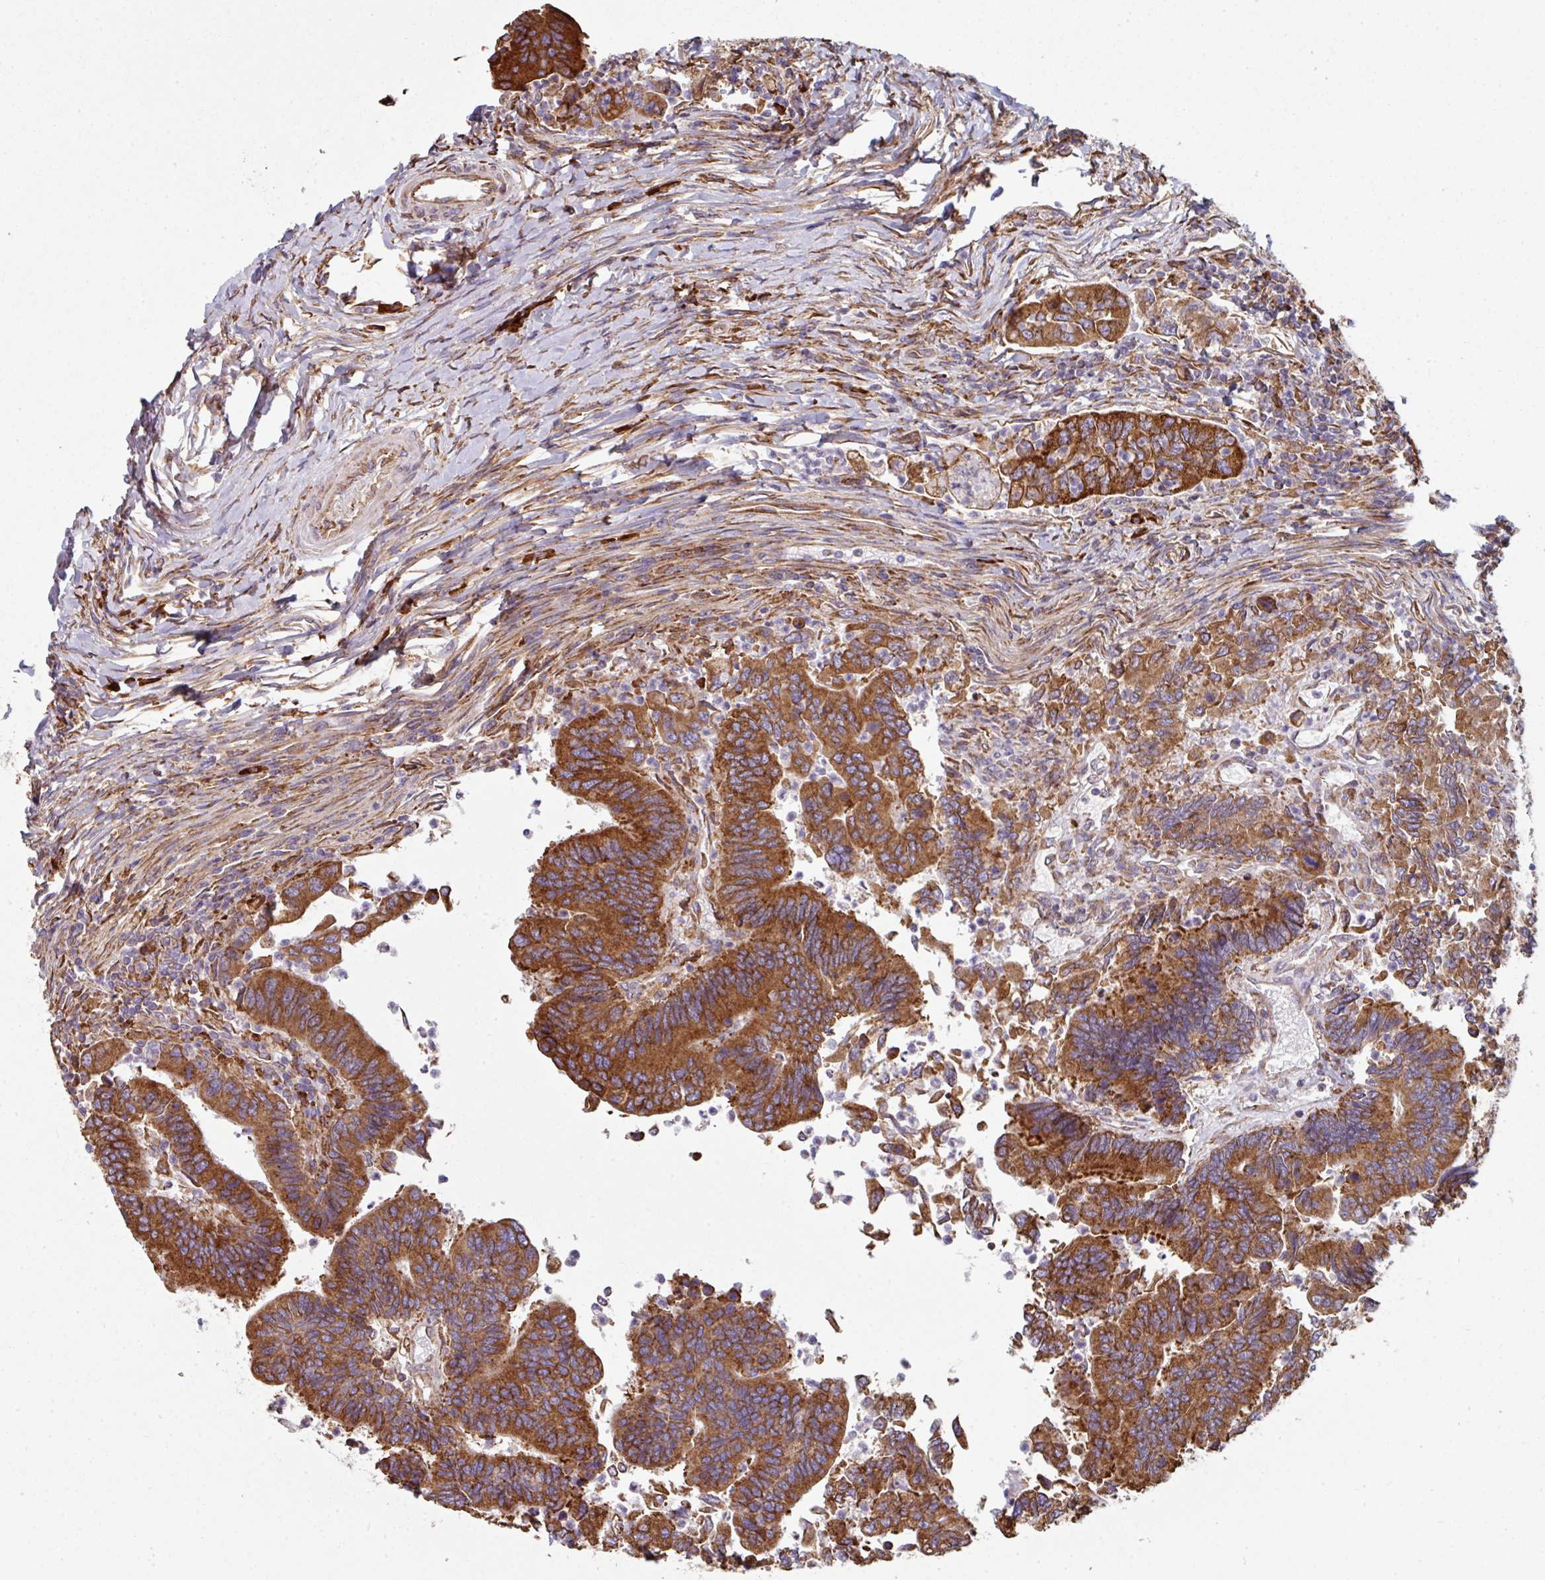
{"staining": {"intensity": "strong", "quantity": ">75%", "location": "cytoplasmic/membranous"}, "tissue": "colorectal cancer", "cell_type": "Tumor cells", "image_type": "cancer", "snomed": [{"axis": "morphology", "description": "Adenocarcinoma, NOS"}, {"axis": "topography", "description": "Colon"}], "caption": "A brown stain highlights strong cytoplasmic/membranous expression of a protein in adenocarcinoma (colorectal) tumor cells. Nuclei are stained in blue.", "gene": "FAT4", "patient": {"sex": "female", "age": 67}}